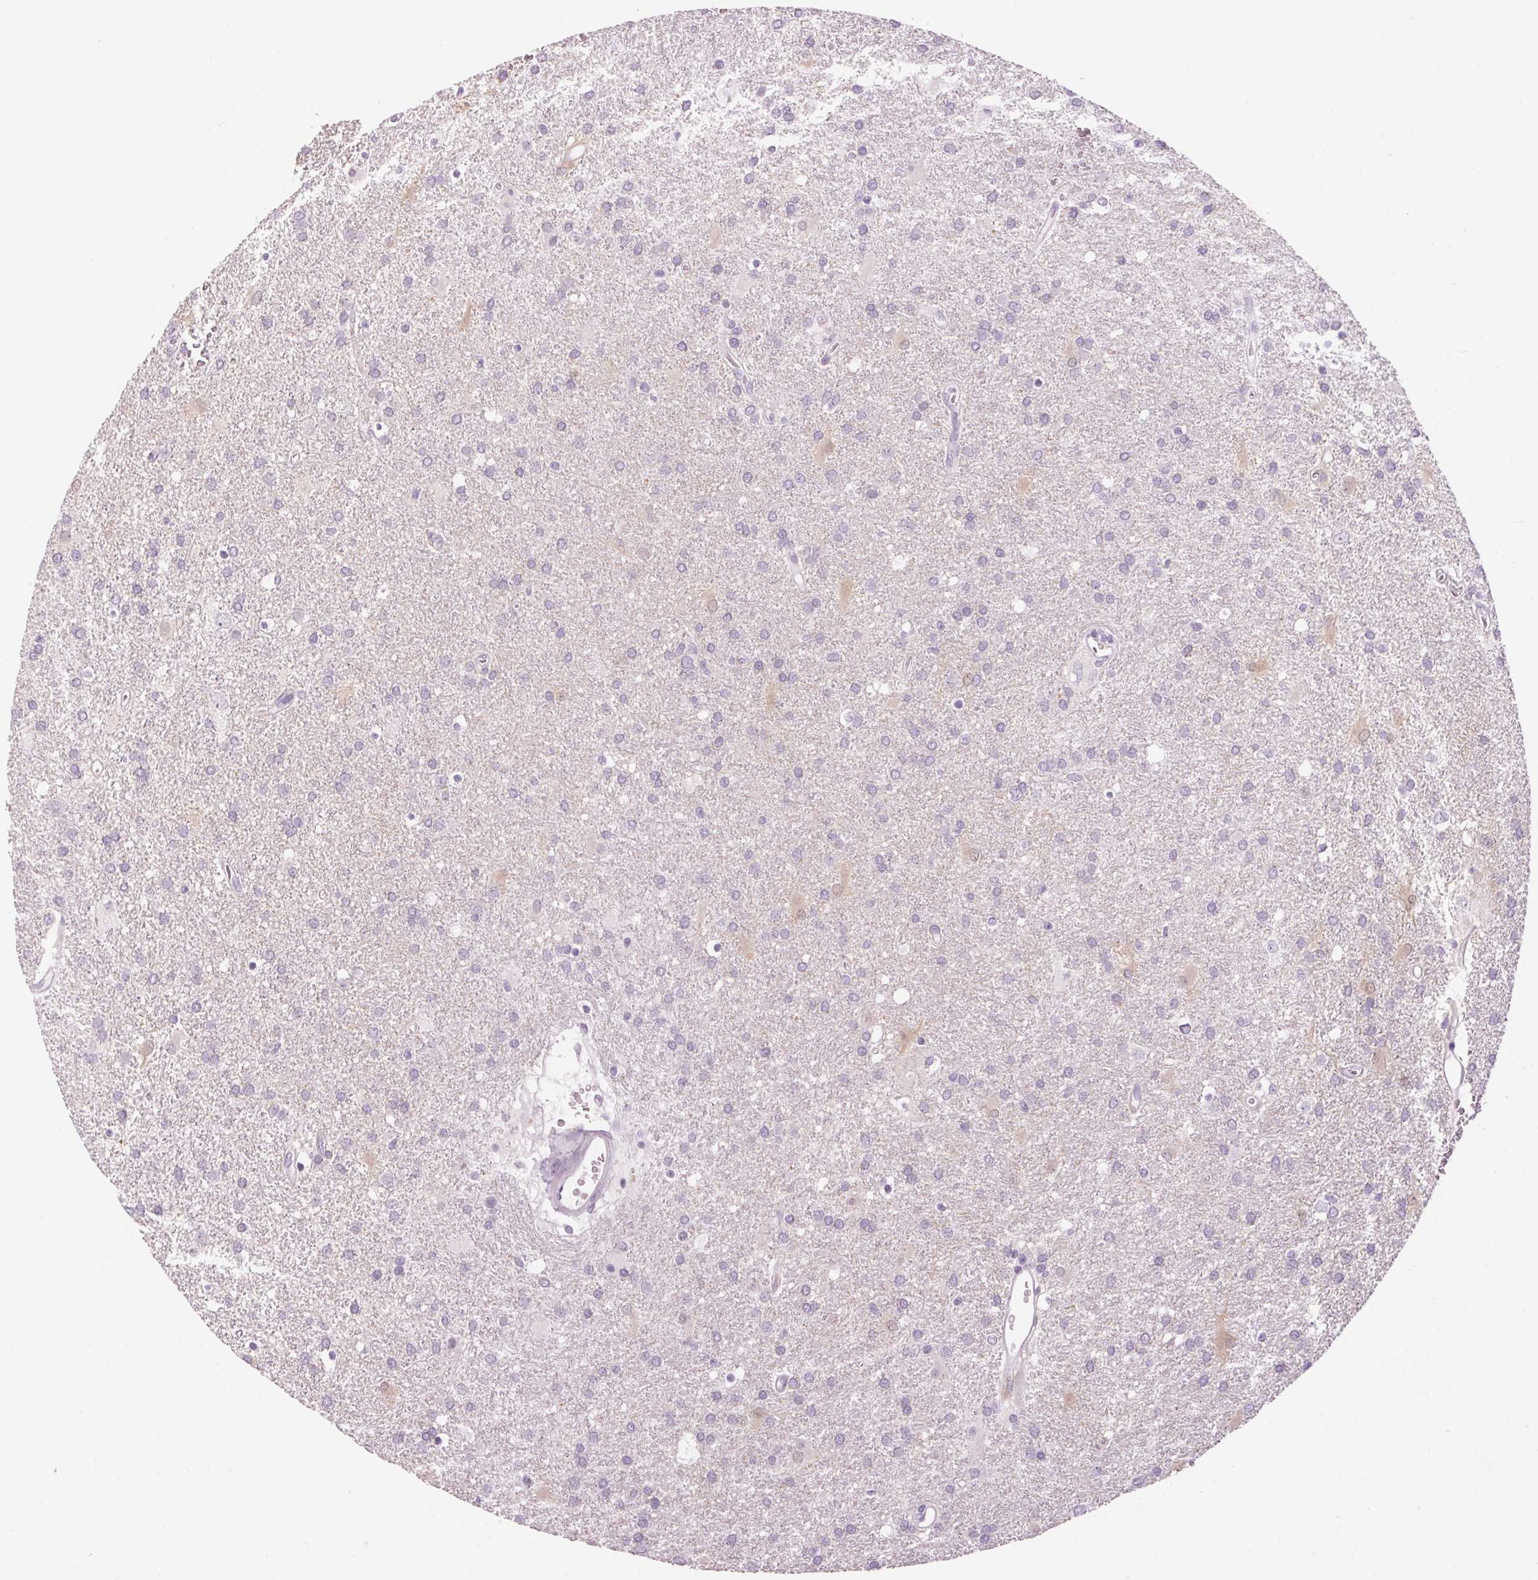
{"staining": {"intensity": "negative", "quantity": "none", "location": "none"}, "tissue": "glioma", "cell_type": "Tumor cells", "image_type": "cancer", "snomed": [{"axis": "morphology", "description": "Glioma, malignant, Low grade"}, {"axis": "topography", "description": "Brain"}], "caption": "Immunohistochemistry (IHC) of human malignant glioma (low-grade) reveals no staining in tumor cells. Nuclei are stained in blue.", "gene": "PPP1R1A", "patient": {"sex": "male", "age": 66}}